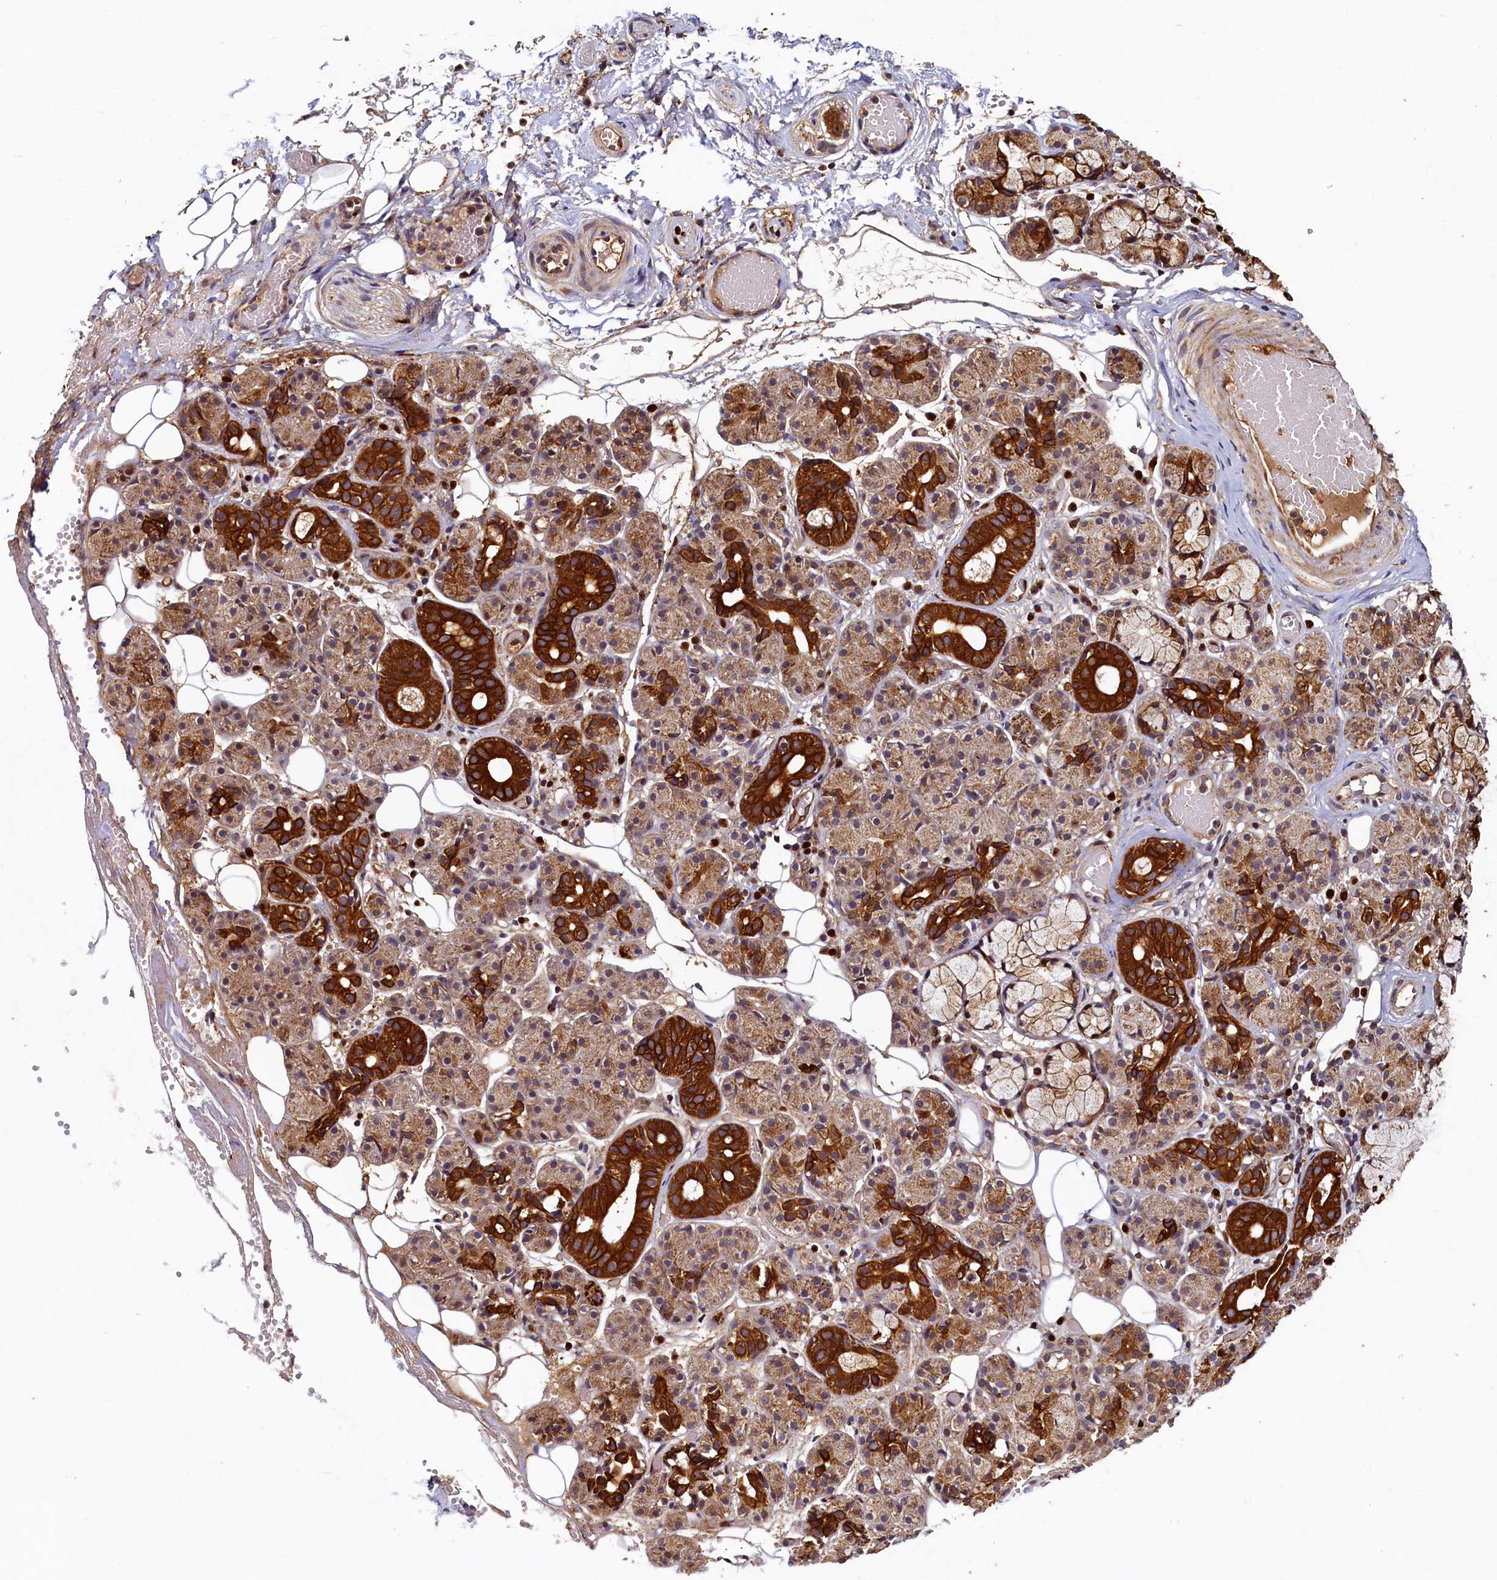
{"staining": {"intensity": "strong", "quantity": "25%-75%", "location": "cytoplasmic/membranous"}, "tissue": "salivary gland", "cell_type": "Glandular cells", "image_type": "normal", "snomed": [{"axis": "morphology", "description": "Normal tissue, NOS"}, {"axis": "topography", "description": "Salivary gland"}], "caption": "DAB immunohistochemical staining of normal human salivary gland displays strong cytoplasmic/membranous protein staining in about 25%-75% of glandular cells.", "gene": "NCKAP5L", "patient": {"sex": "male", "age": 63}}